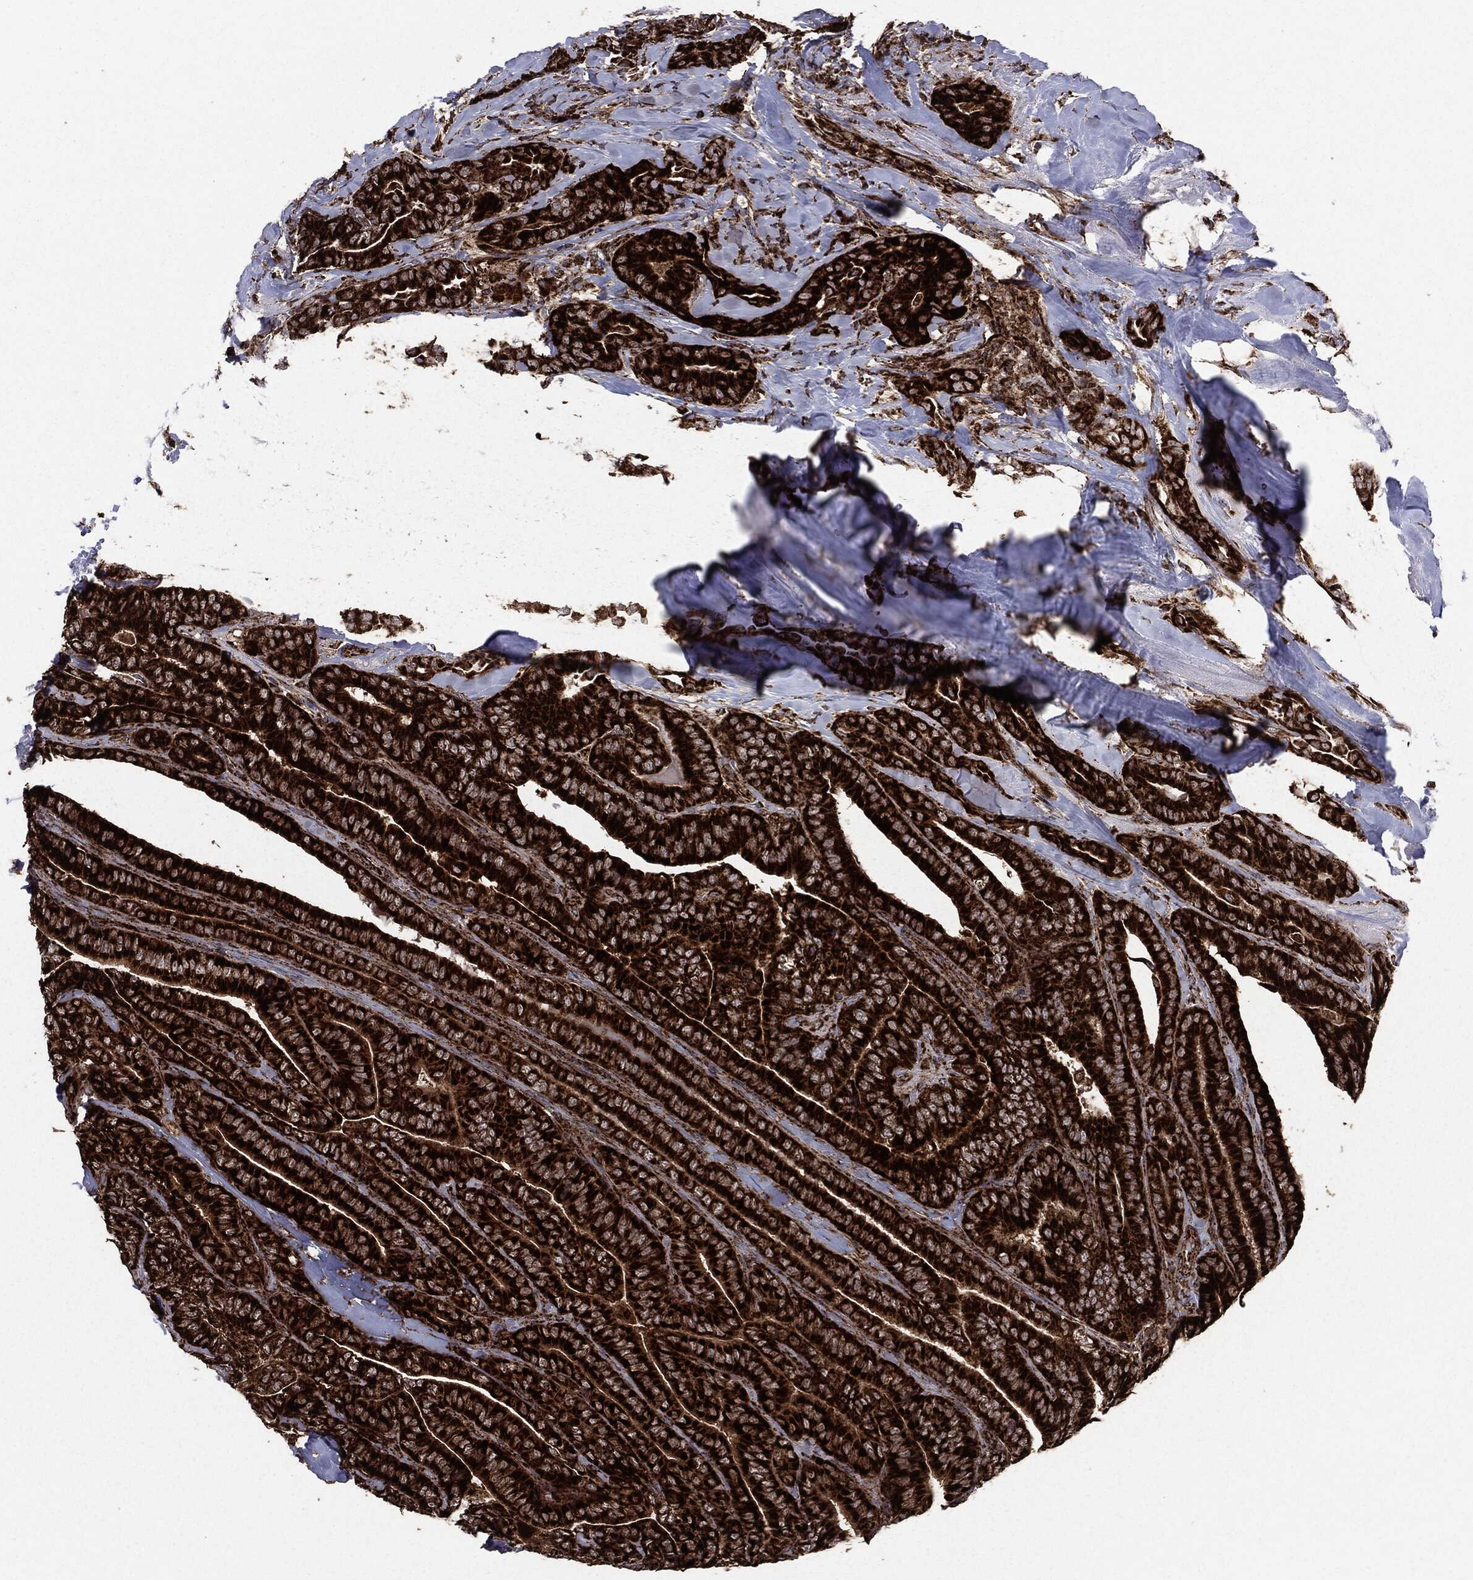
{"staining": {"intensity": "strong", "quantity": ">75%", "location": "cytoplasmic/membranous"}, "tissue": "thyroid cancer", "cell_type": "Tumor cells", "image_type": "cancer", "snomed": [{"axis": "morphology", "description": "Papillary adenocarcinoma, NOS"}, {"axis": "topography", "description": "Thyroid gland"}], "caption": "Thyroid cancer (papillary adenocarcinoma) was stained to show a protein in brown. There is high levels of strong cytoplasmic/membranous staining in about >75% of tumor cells. (Stains: DAB (3,3'-diaminobenzidine) in brown, nuclei in blue, Microscopy: brightfield microscopy at high magnification).", "gene": "MAP2K1", "patient": {"sex": "male", "age": 61}}